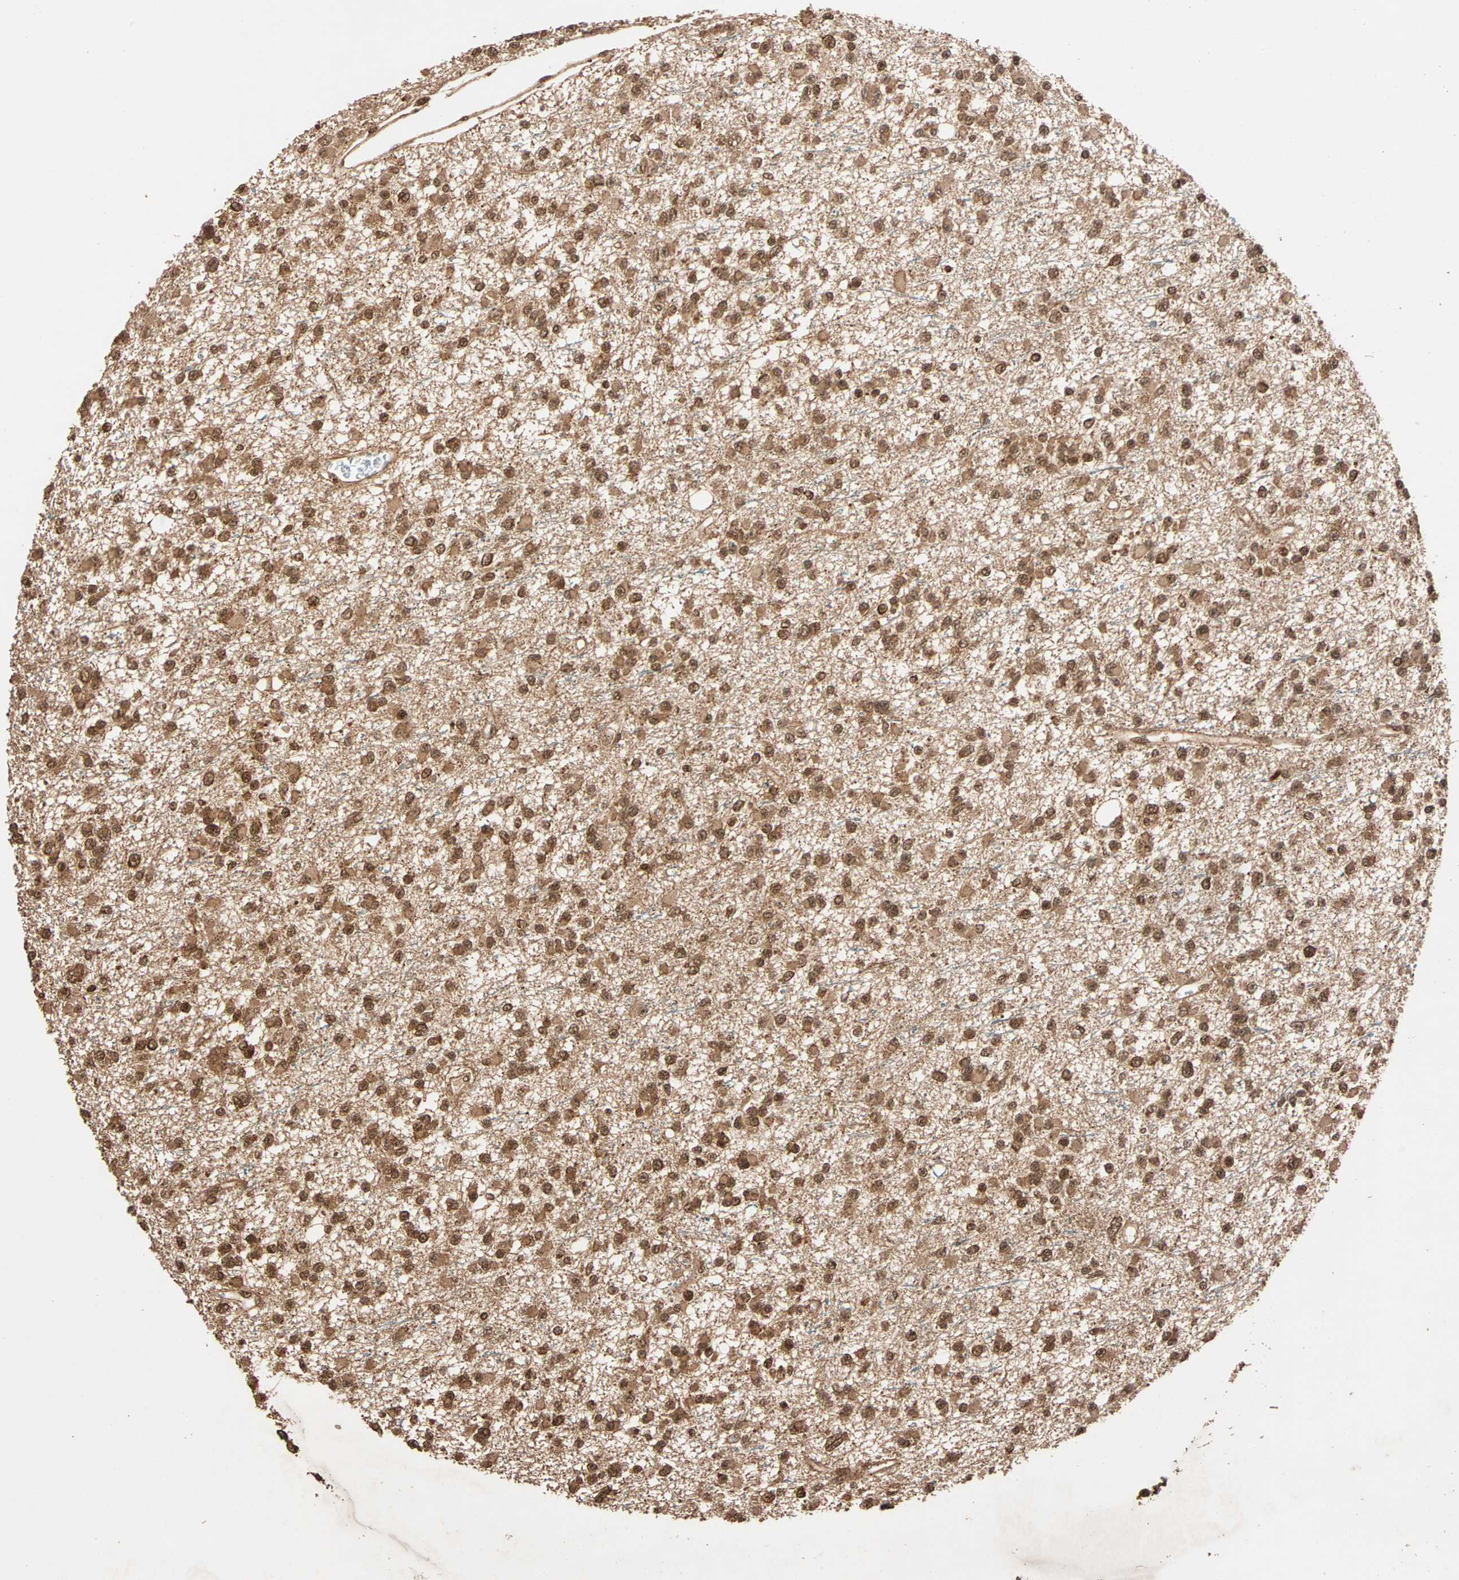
{"staining": {"intensity": "moderate", "quantity": ">75%", "location": "nuclear"}, "tissue": "glioma", "cell_type": "Tumor cells", "image_type": "cancer", "snomed": [{"axis": "morphology", "description": "Glioma, malignant, Low grade"}, {"axis": "topography", "description": "Brain"}], "caption": "Malignant low-grade glioma stained with immunohistochemistry (IHC) demonstrates moderate nuclear expression in about >75% of tumor cells.", "gene": "ALKBH5", "patient": {"sex": "female", "age": 22}}